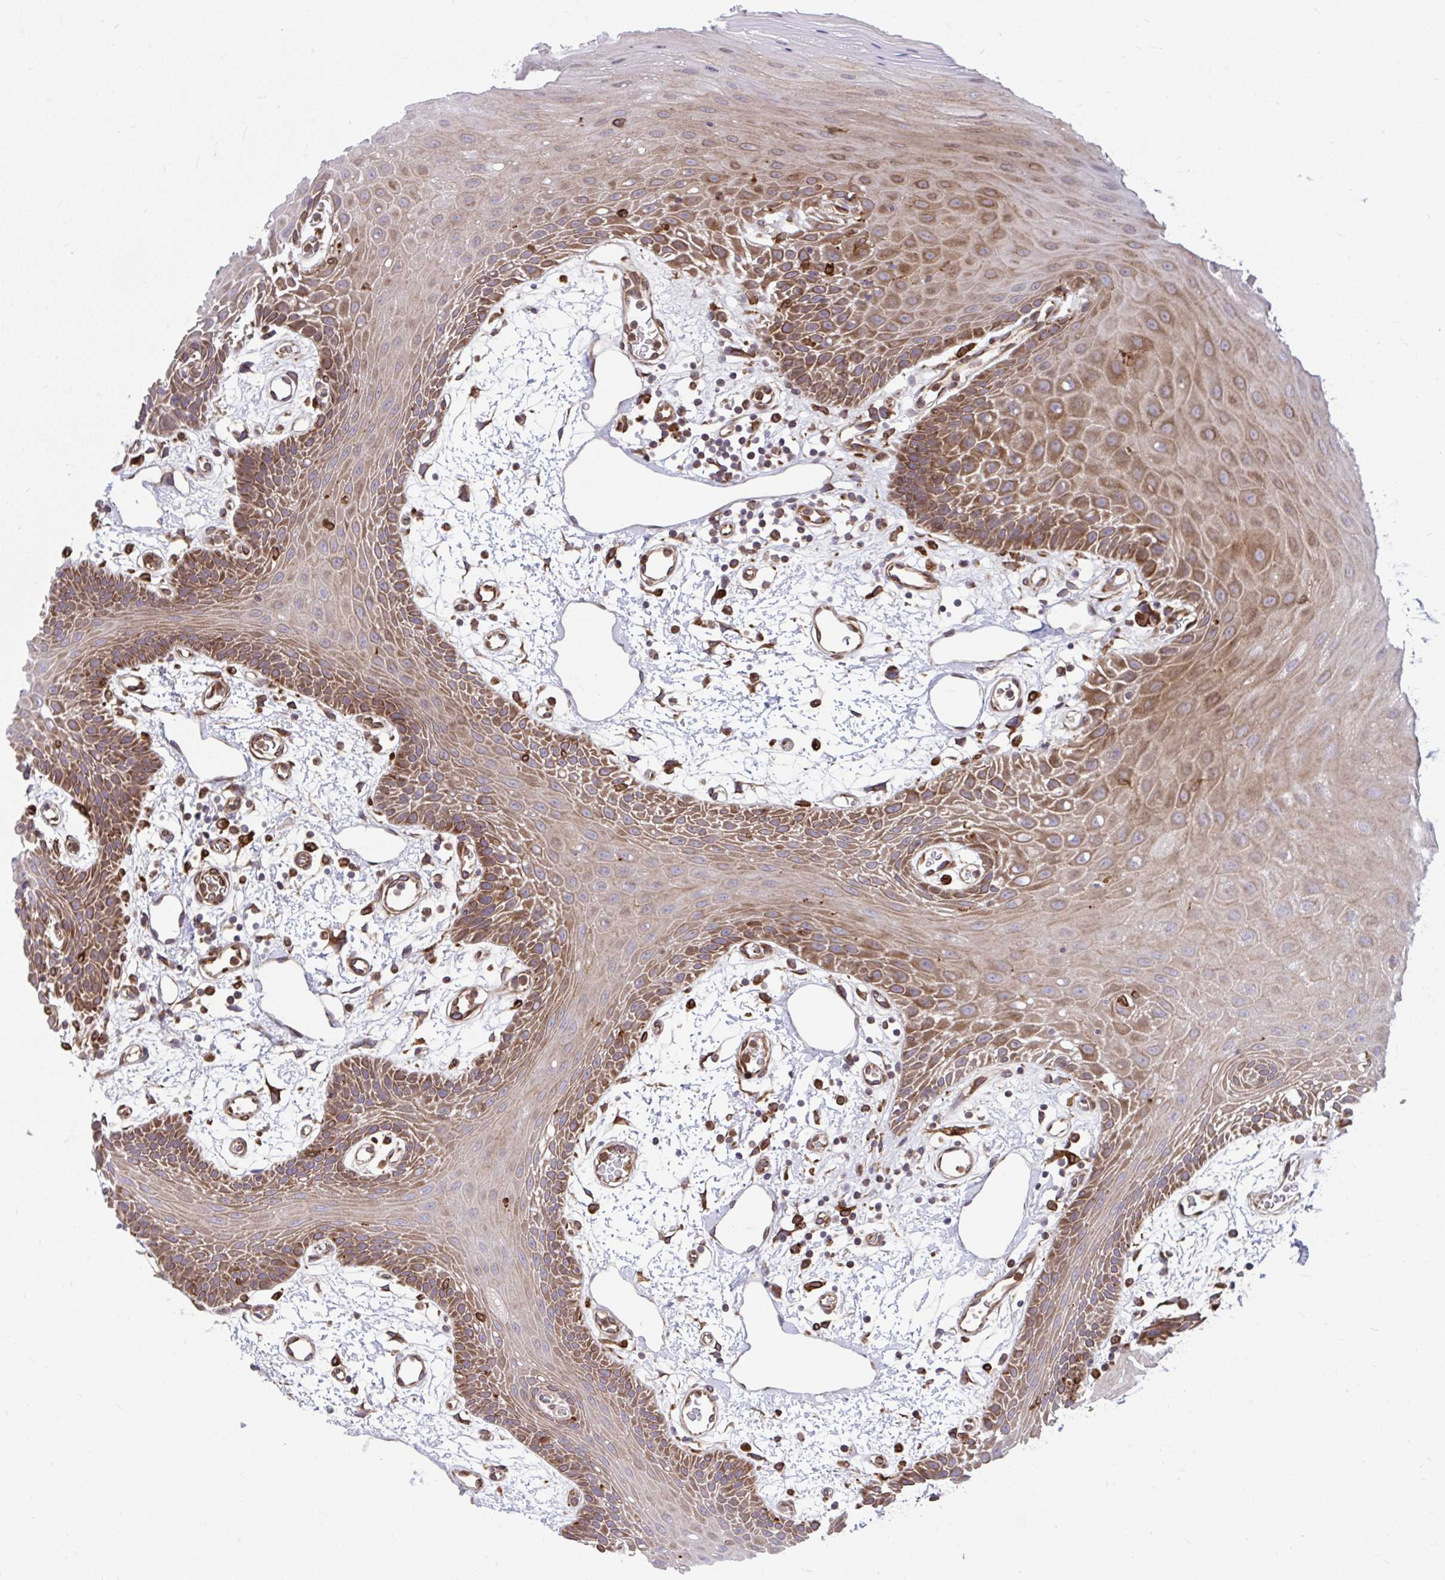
{"staining": {"intensity": "moderate", "quantity": "25%-75%", "location": "cytoplasmic/membranous"}, "tissue": "oral mucosa", "cell_type": "Squamous epithelial cells", "image_type": "normal", "snomed": [{"axis": "morphology", "description": "Normal tissue, NOS"}, {"axis": "topography", "description": "Oral tissue"}], "caption": "An image of human oral mucosa stained for a protein exhibits moderate cytoplasmic/membranous brown staining in squamous epithelial cells.", "gene": "STIM2", "patient": {"sex": "female", "age": 59}}